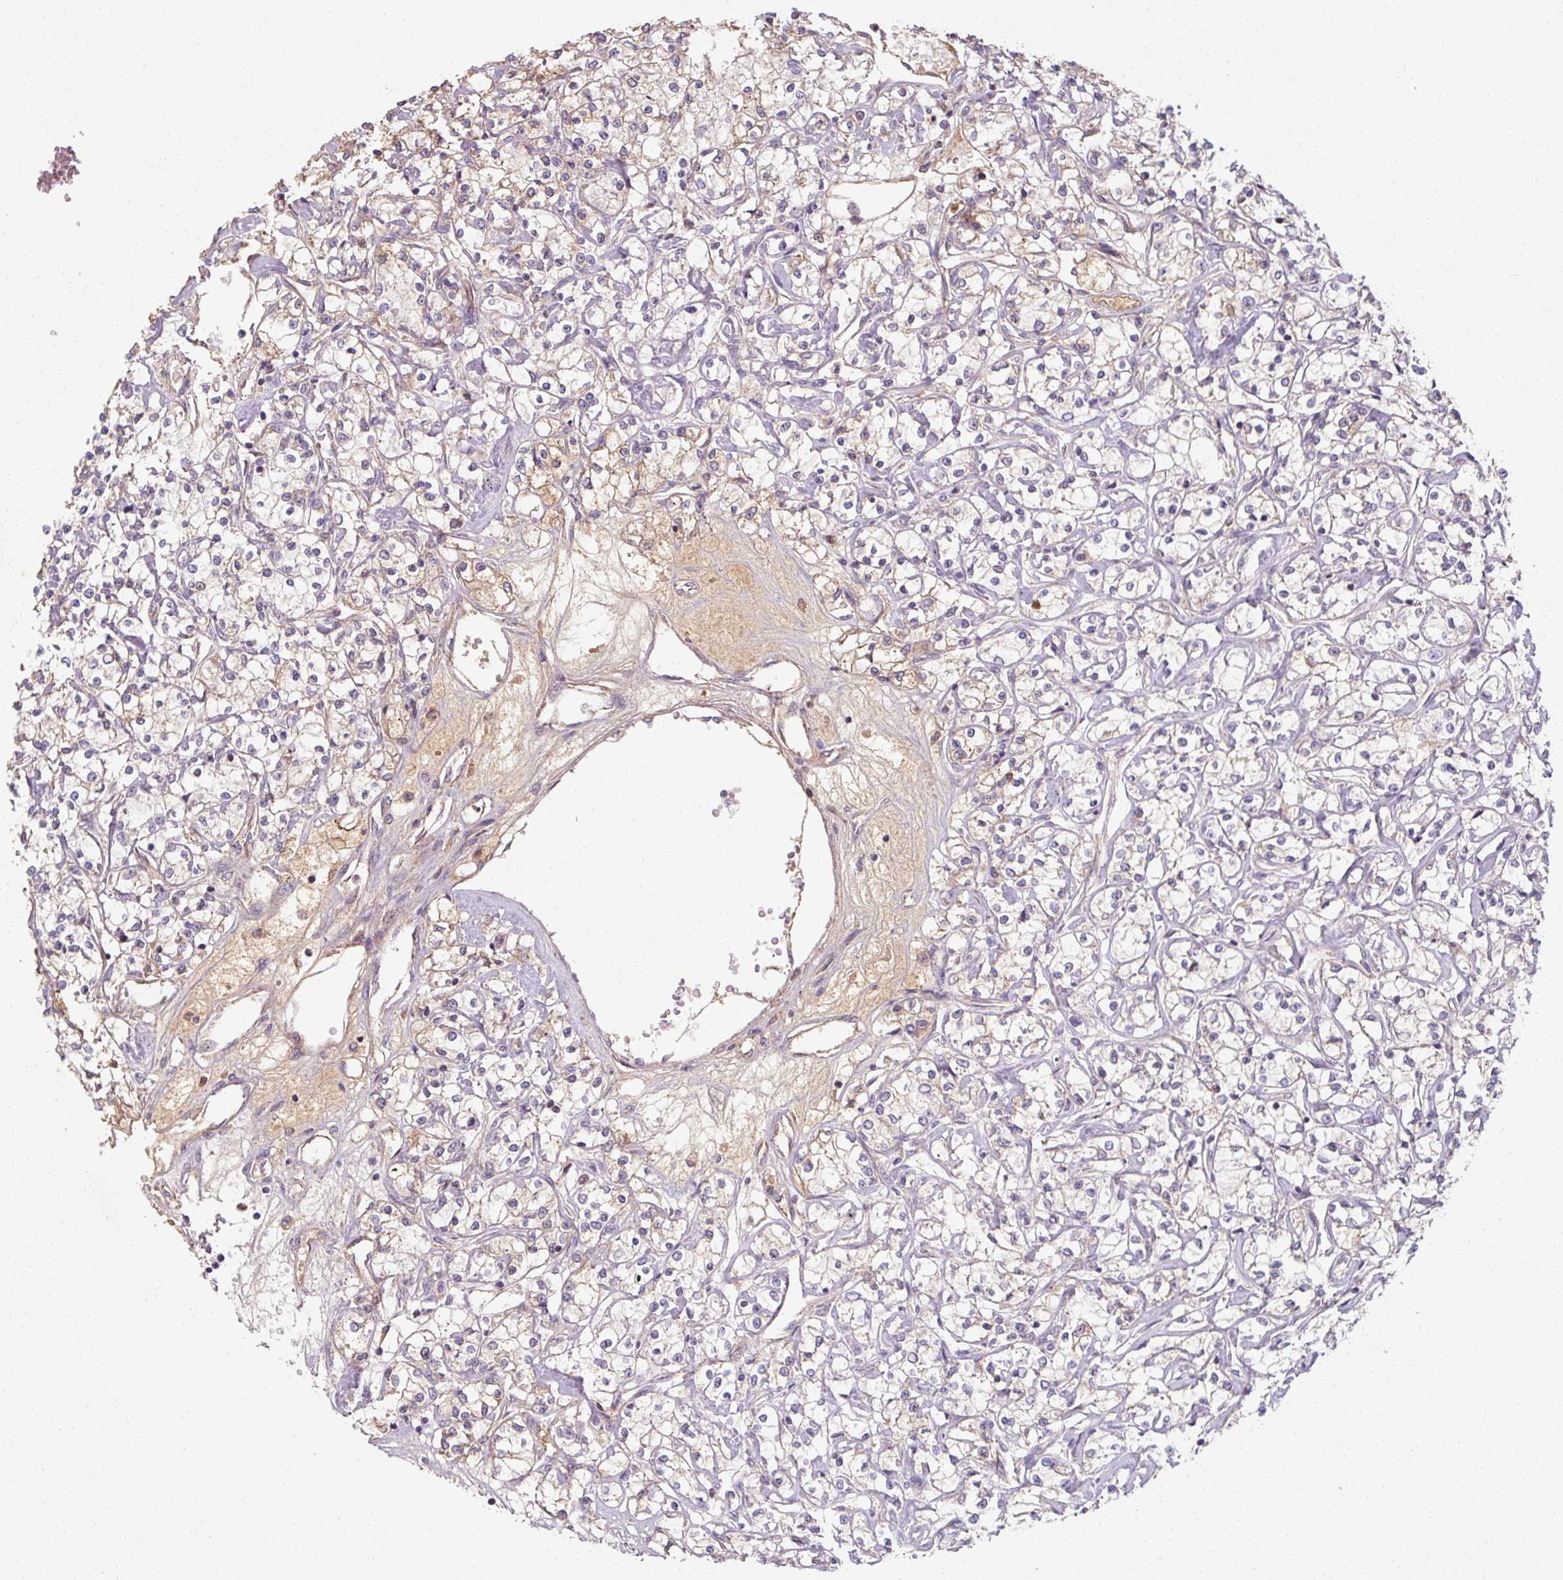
{"staining": {"intensity": "weak", "quantity": "25%-75%", "location": "cytoplasmic/membranous"}, "tissue": "renal cancer", "cell_type": "Tumor cells", "image_type": "cancer", "snomed": [{"axis": "morphology", "description": "Adenocarcinoma, NOS"}, {"axis": "topography", "description": "Kidney"}], "caption": "This photomicrograph reveals immunohistochemistry staining of adenocarcinoma (renal), with low weak cytoplasmic/membranous positivity in about 25%-75% of tumor cells.", "gene": "TSEN54", "patient": {"sex": "female", "age": 59}}